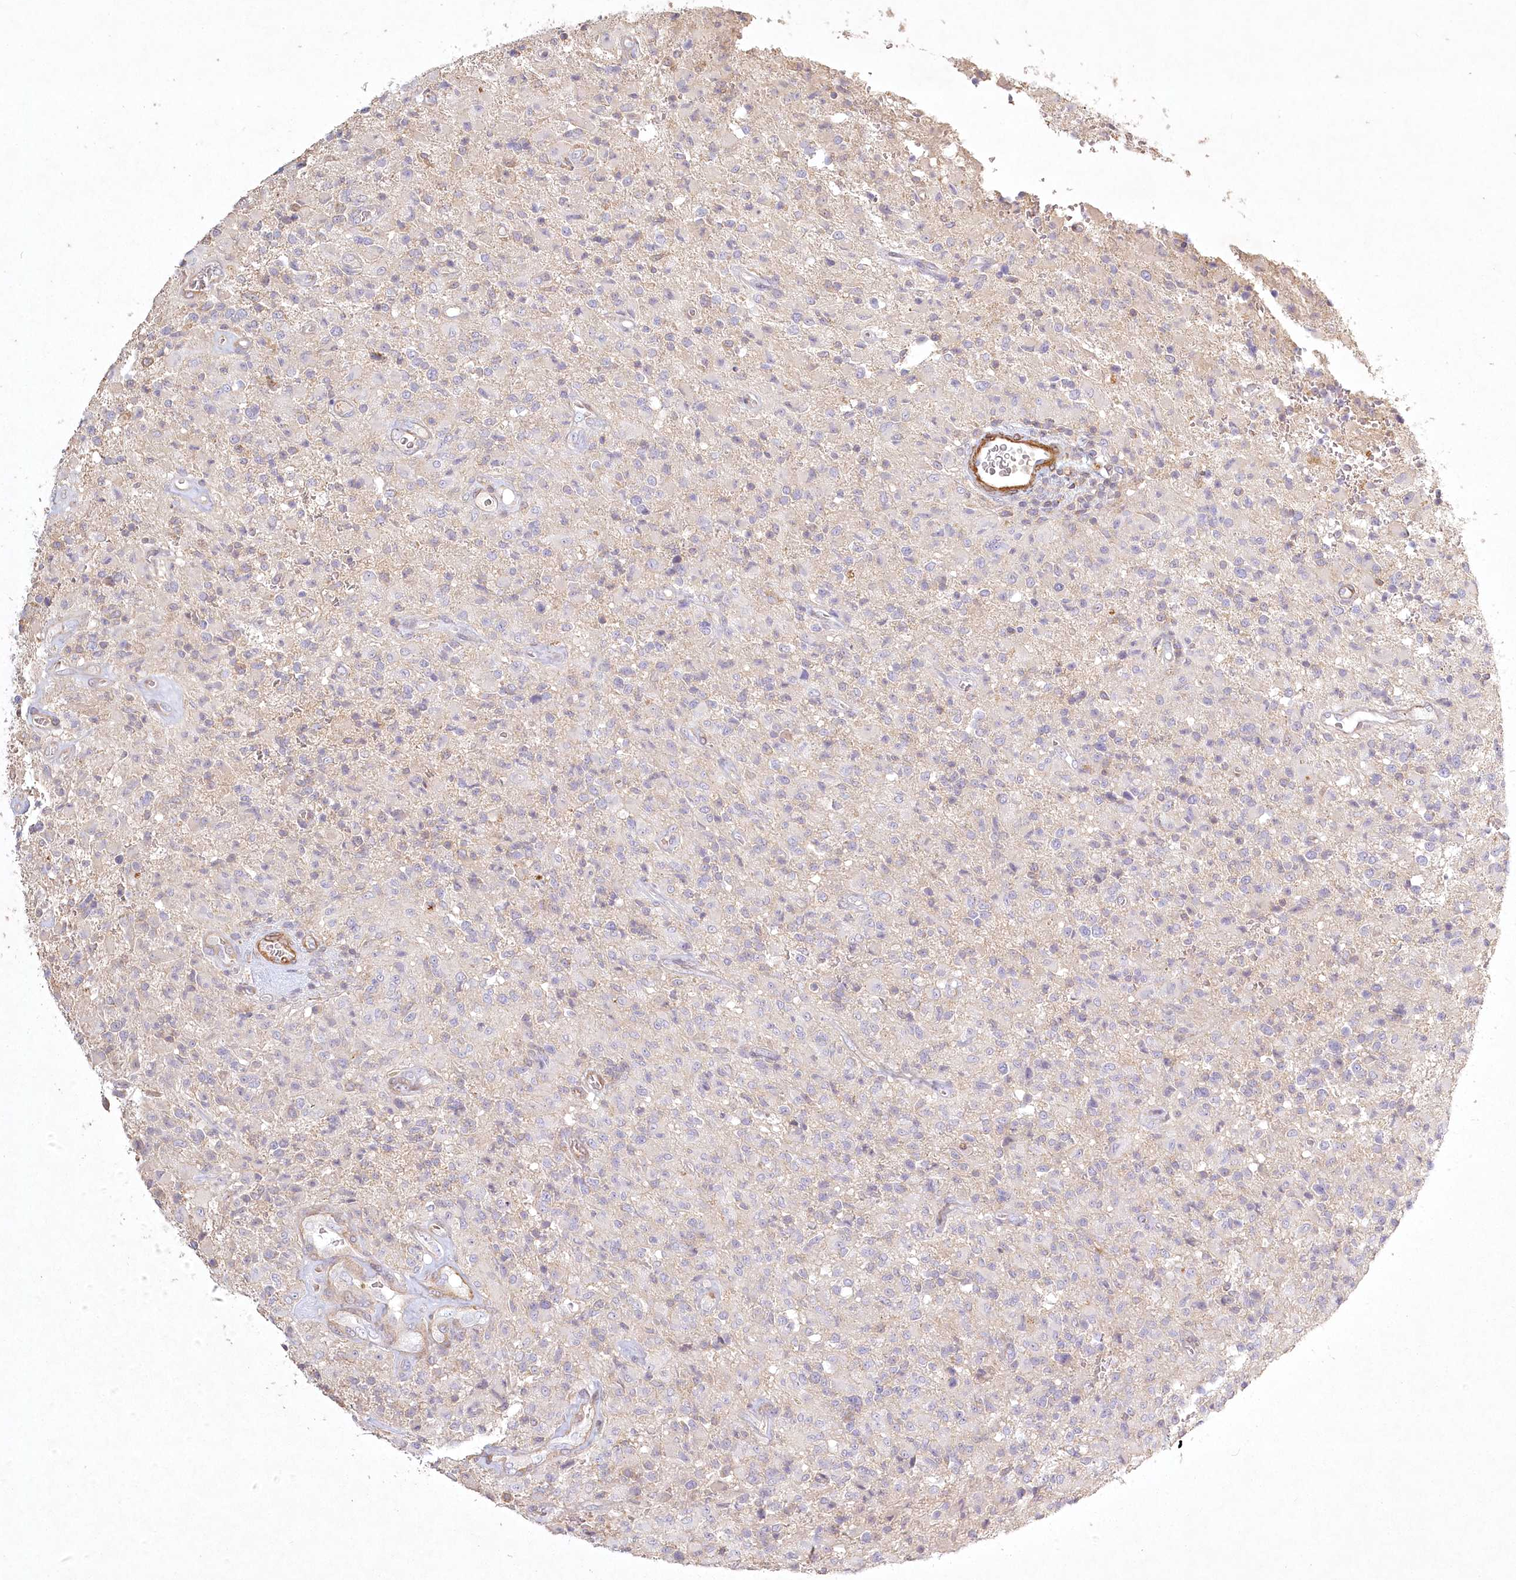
{"staining": {"intensity": "negative", "quantity": "none", "location": "none"}, "tissue": "glioma", "cell_type": "Tumor cells", "image_type": "cancer", "snomed": [{"axis": "morphology", "description": "Glioma, malignant, High grade"}, {"axis": "topography", "description": "Brain"}], "caption": "High magnification brightfield microscopy of glioma stained with DAB (brown) and counterstained with hematoxylin (blue): tumor cells show no significant positivity.", "gene": "INPP4B", "patient": {"sex": "female", "age": 57}}